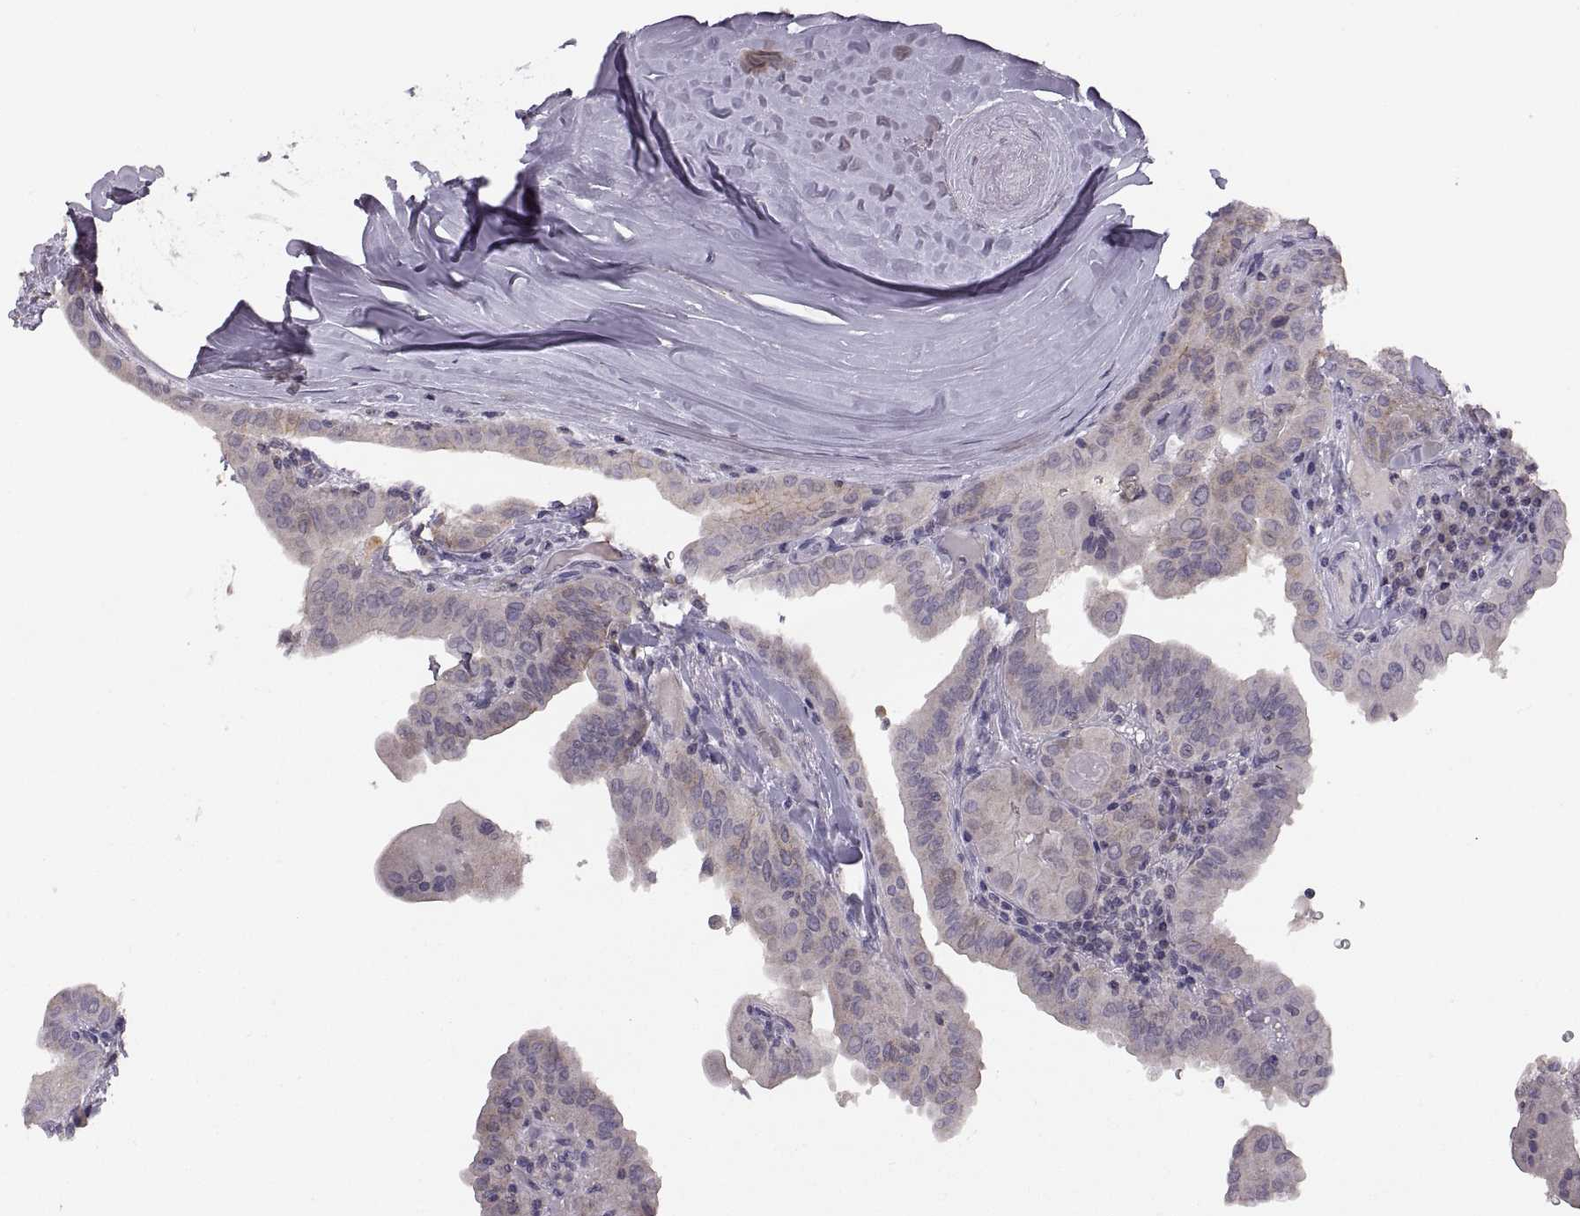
{"staining": {"intensity": "strong", "quantity": "<25%", "location": "cytoplasmic/membranous"}, "tissue": "thyroid cancer", "cell_type": "Tumor cells", "image_type": "cancer", "snomed": [{"axis": "morphology", "description": "Papillary adenocarcinoma, NOS"}, {"axis": "topography", "description": "Thyroid gland"}], "caption": "A micrograph of human thyroid cancer (papillary adenocarcinoma) stained for a protein displays strong cytoplasmic/membranous brown staining in tumor cells.", "gene": "CDH2", "patient": {"sex": "female", "age": 37}}